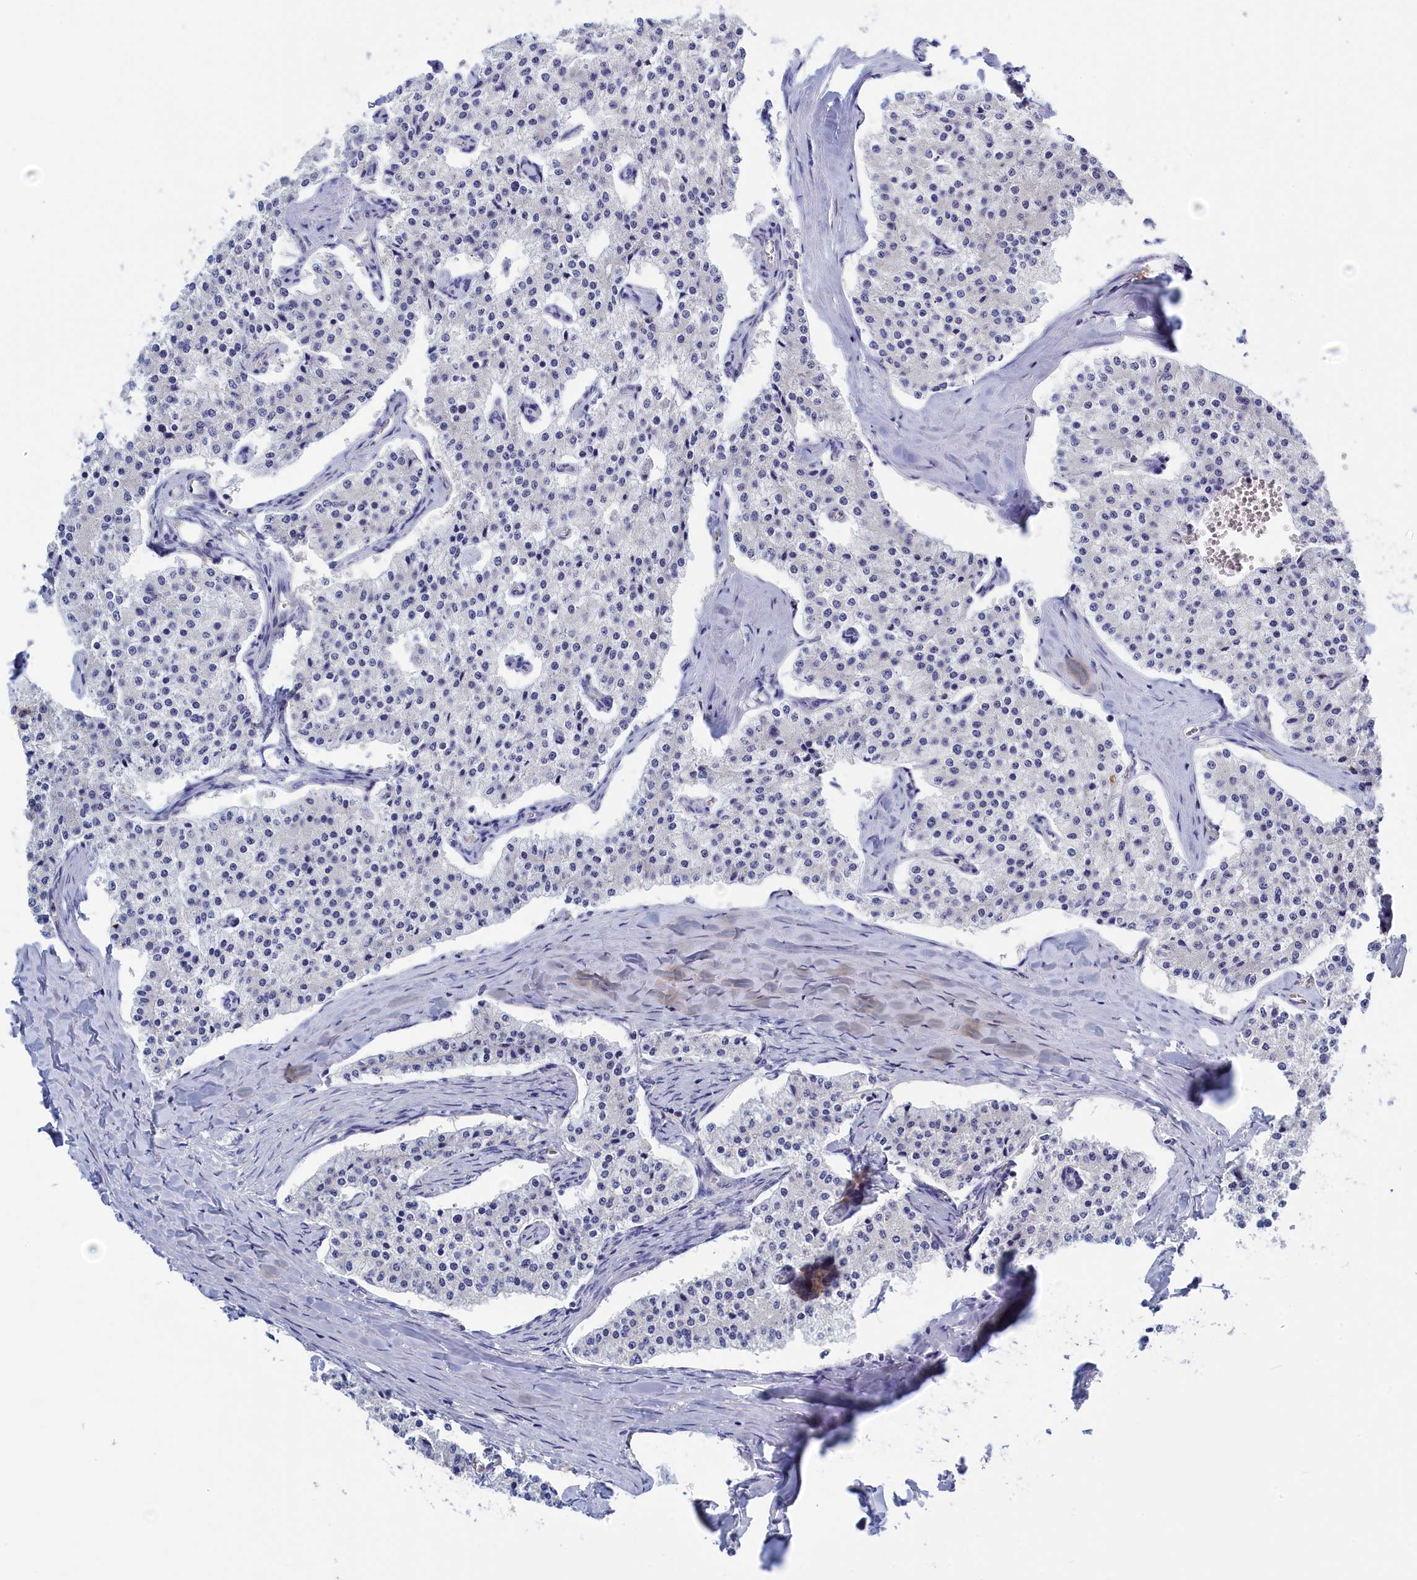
{"staining": {"intensity": "negative", "quantity": "none", "location": "none"}, "tissue": "carcinoid", "cell_type": "Tumor cells", "image_type": "cancer", "snomed": [{"axis": "morphology", "description": "Carcinoid, malignant, NOS"}, {"axis": "topography", "description": "Colon"}], "caption": "The micrograph reveals no staining of tumor cells in carcinoid.", "gene": "PGP", "patient": {"sex": "female", "age": 52}}